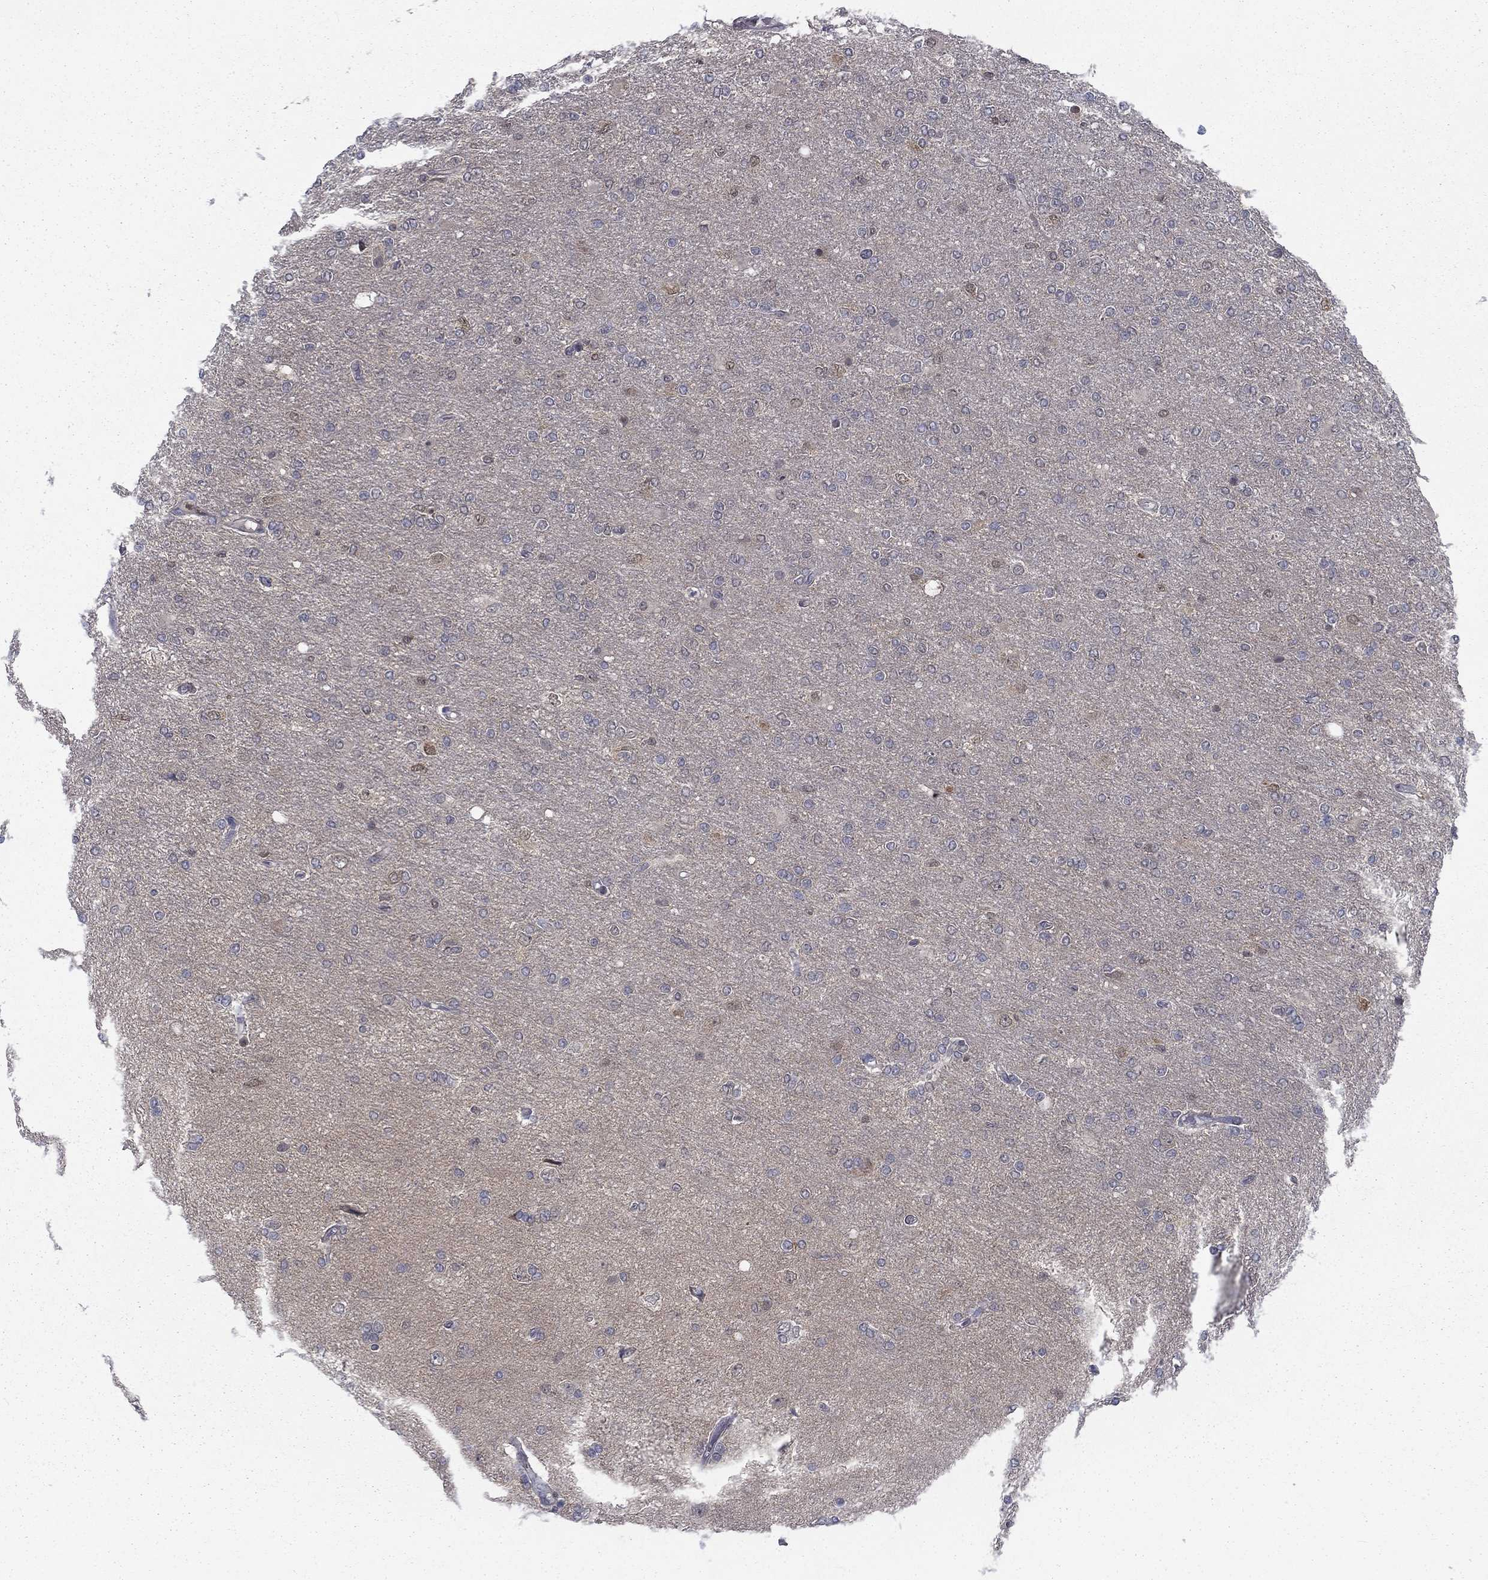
{"staining": {"intensity": "negative", "quantity": "none", "location": "none"}, "tissue": "glioma", "cell_type": "Tumor cells", "image_type": "cancer", "snomed": [{"axis": "morphology", "description": "Glioma, malignant, High grade"}, {"axis": "topography", "description": "Cerebral cortex"}], "caption": "This is an immunohistochemistry image of human malignant glioma (high-grade). There is no expression in tumor cells.", "gene": "NIT2", "patient": {"sex": "male", "age": 70}}